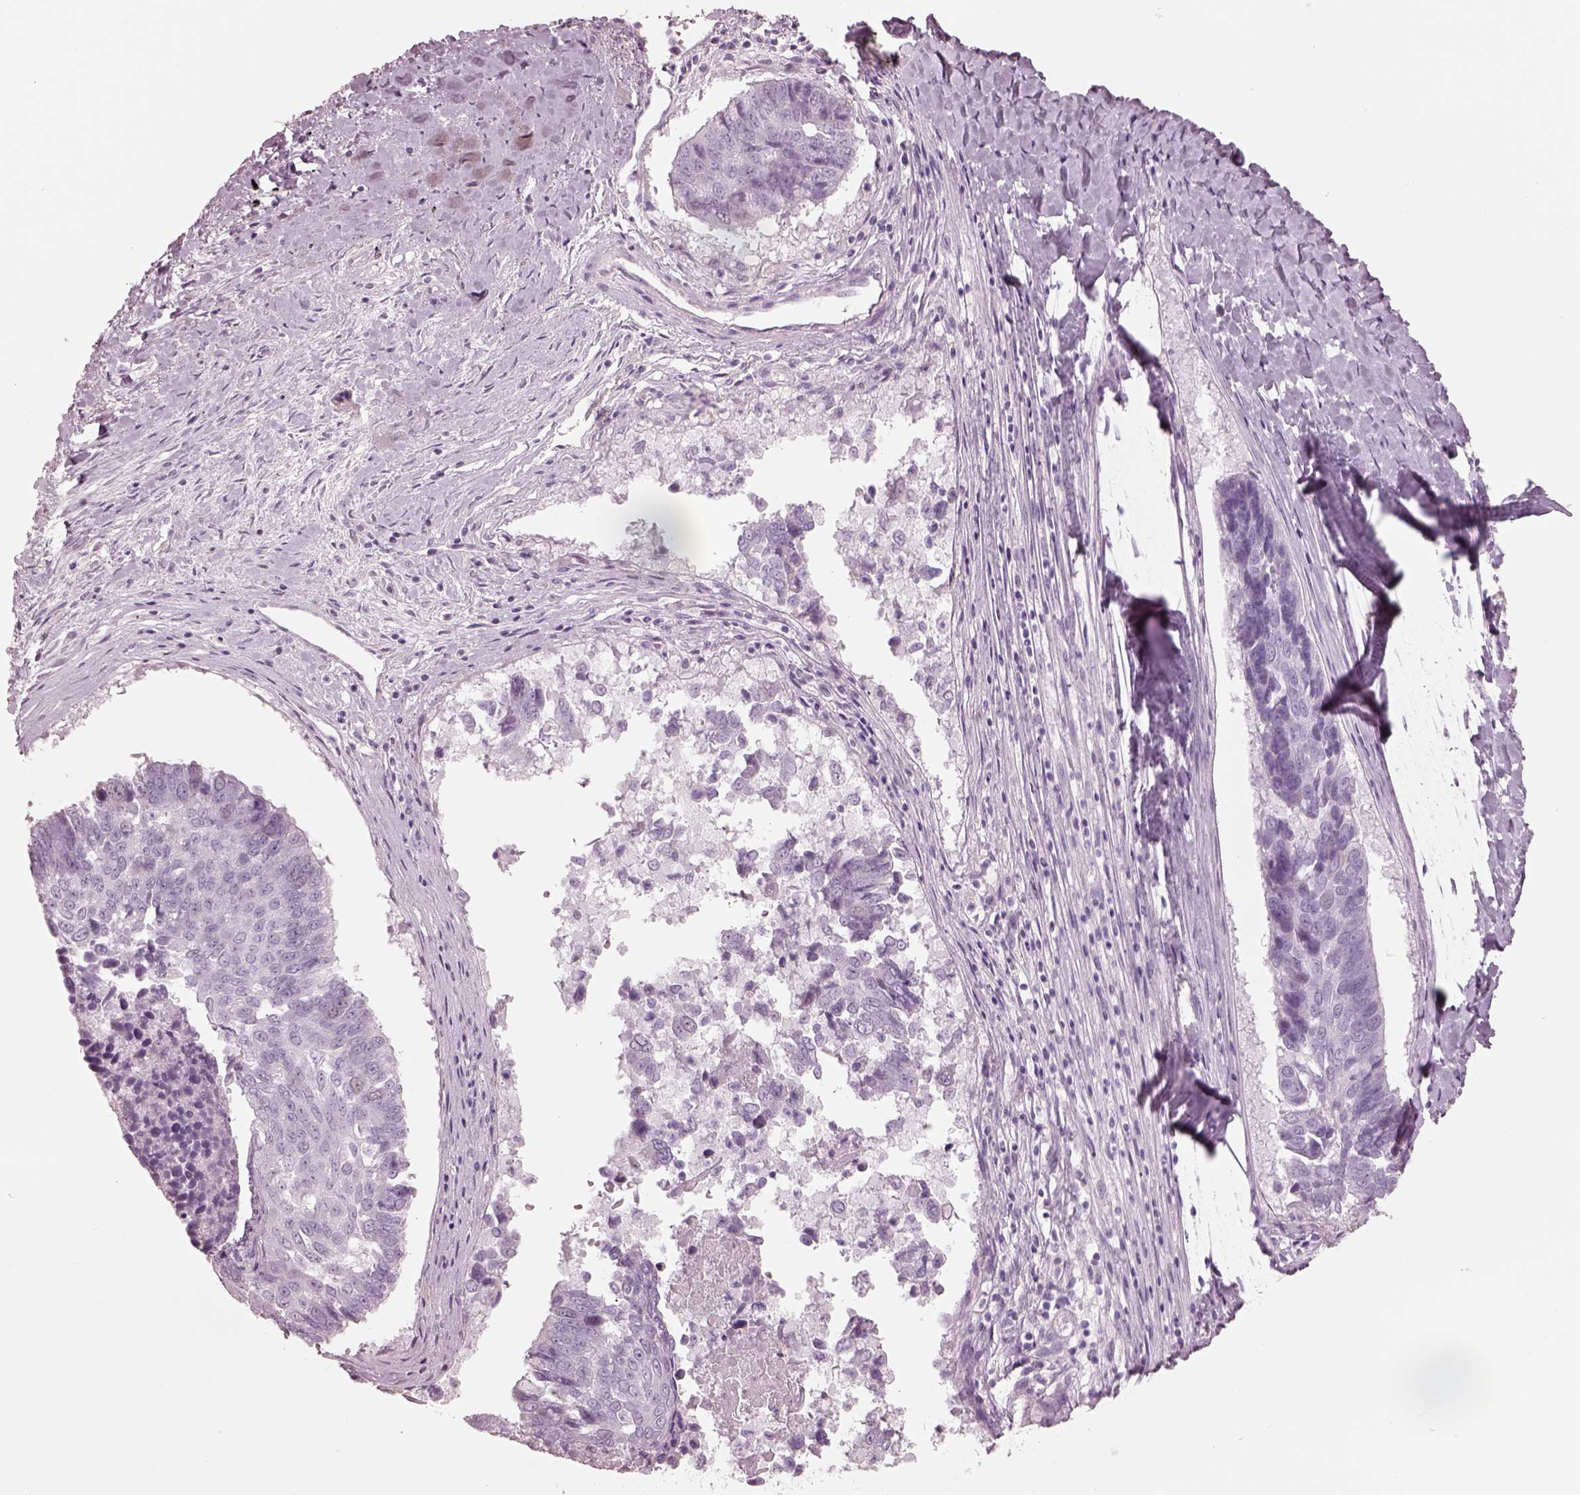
{"staining": {"intensity": "negative", "quantity": "none", "location": "none"}, "tissue": "lung cancer", "cell_type": "Tumor cells", "image_type": "cancer", "snomed": [{"axis": "morphology", "description": "Squamous cell carcinoma, NOS"}, {"axis": "topography", "description": "Lung"}], "caption": "Lung cancer (squamous cell carcinoma) was stained to show a protein in brown. There is no significant expression in tumor cells.", "gene": "KRTAP24-1", "patient": {"sex": "male", "age": 73}}